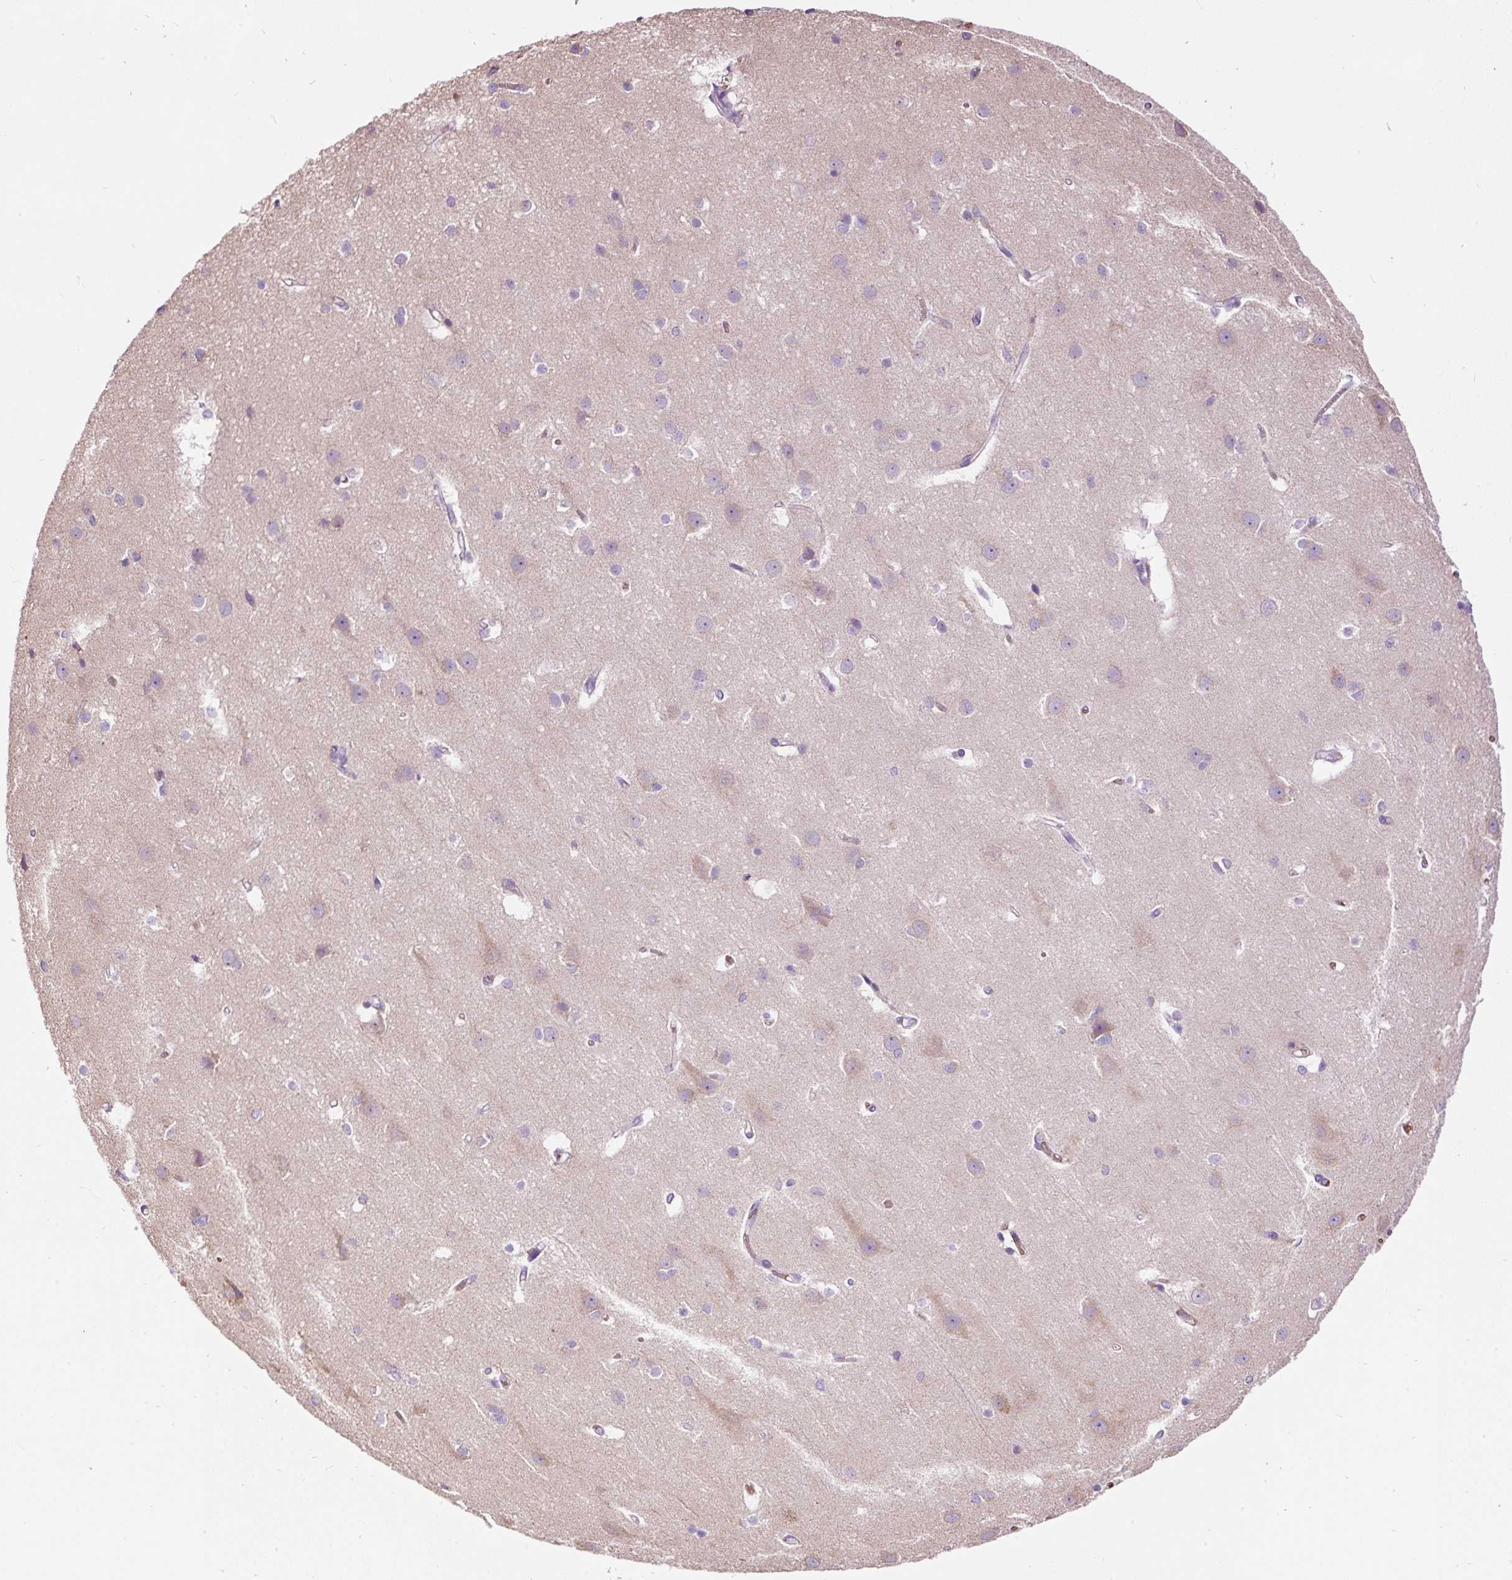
{"staining": {"intensity": "weak", "quantity": ">75%", "location": "cytoplasmic/membranous"}, "tissue": "cerebral cortex", "cell_type": "Endothelial cells", "image_type": "normal", "snomed": [{"axis": "morphology", "description": "Normal tissue, NOS"}, {"axis": "topography", "description": "Cerebral cortex"}], "caption": "Endothelial cells demonstrate low levels of weak cytoplasmic/membranous positivity in about >75% of cells in normal cerebral cortex. The staining was performed using DAB, with brown indicating positive protein expression. Nuclei are stained blue with hematoxylin.", "gene": "PRRC2A", "patient": {"sex": "male", "age": 37}}